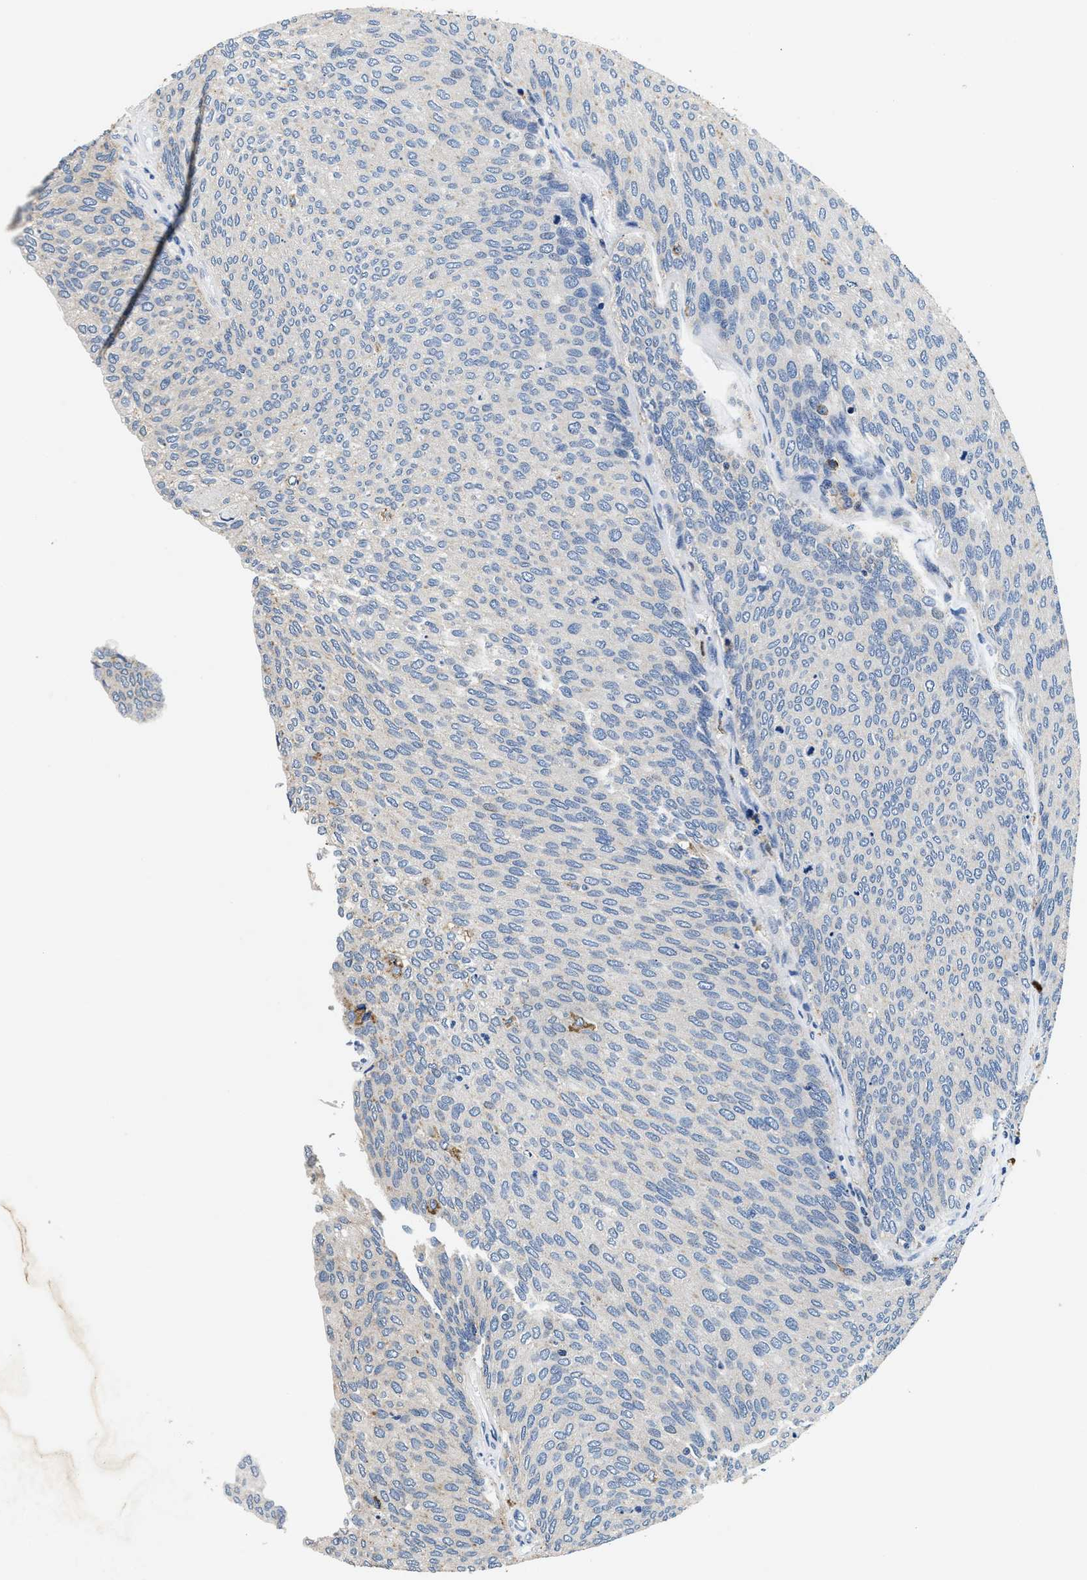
{"staining": {"intensity": "negative", "quantity": "none", "location": "none"}, "tissue": "urothelial cancer", "cell_type": "Tumor cells", "image_type": "cancer", "snomed": [{"axis": "morphology", "description": "Urothelial carcinoma, Low grade"}, {"axis": "topography", "description": "Urinary bladder"}], "caption": "A photomicrograph of low-grade urothelial carcinoma stained for a protein exhibits no brown staining in tumor cells. The staining is performed using DAB (3,3'-diaminobenzidine) brown chromogen with nuclei counter-stained in using hematoxylin.", "gene": "ANKIB1", "patient": {"sex": "female", "age": 79}}